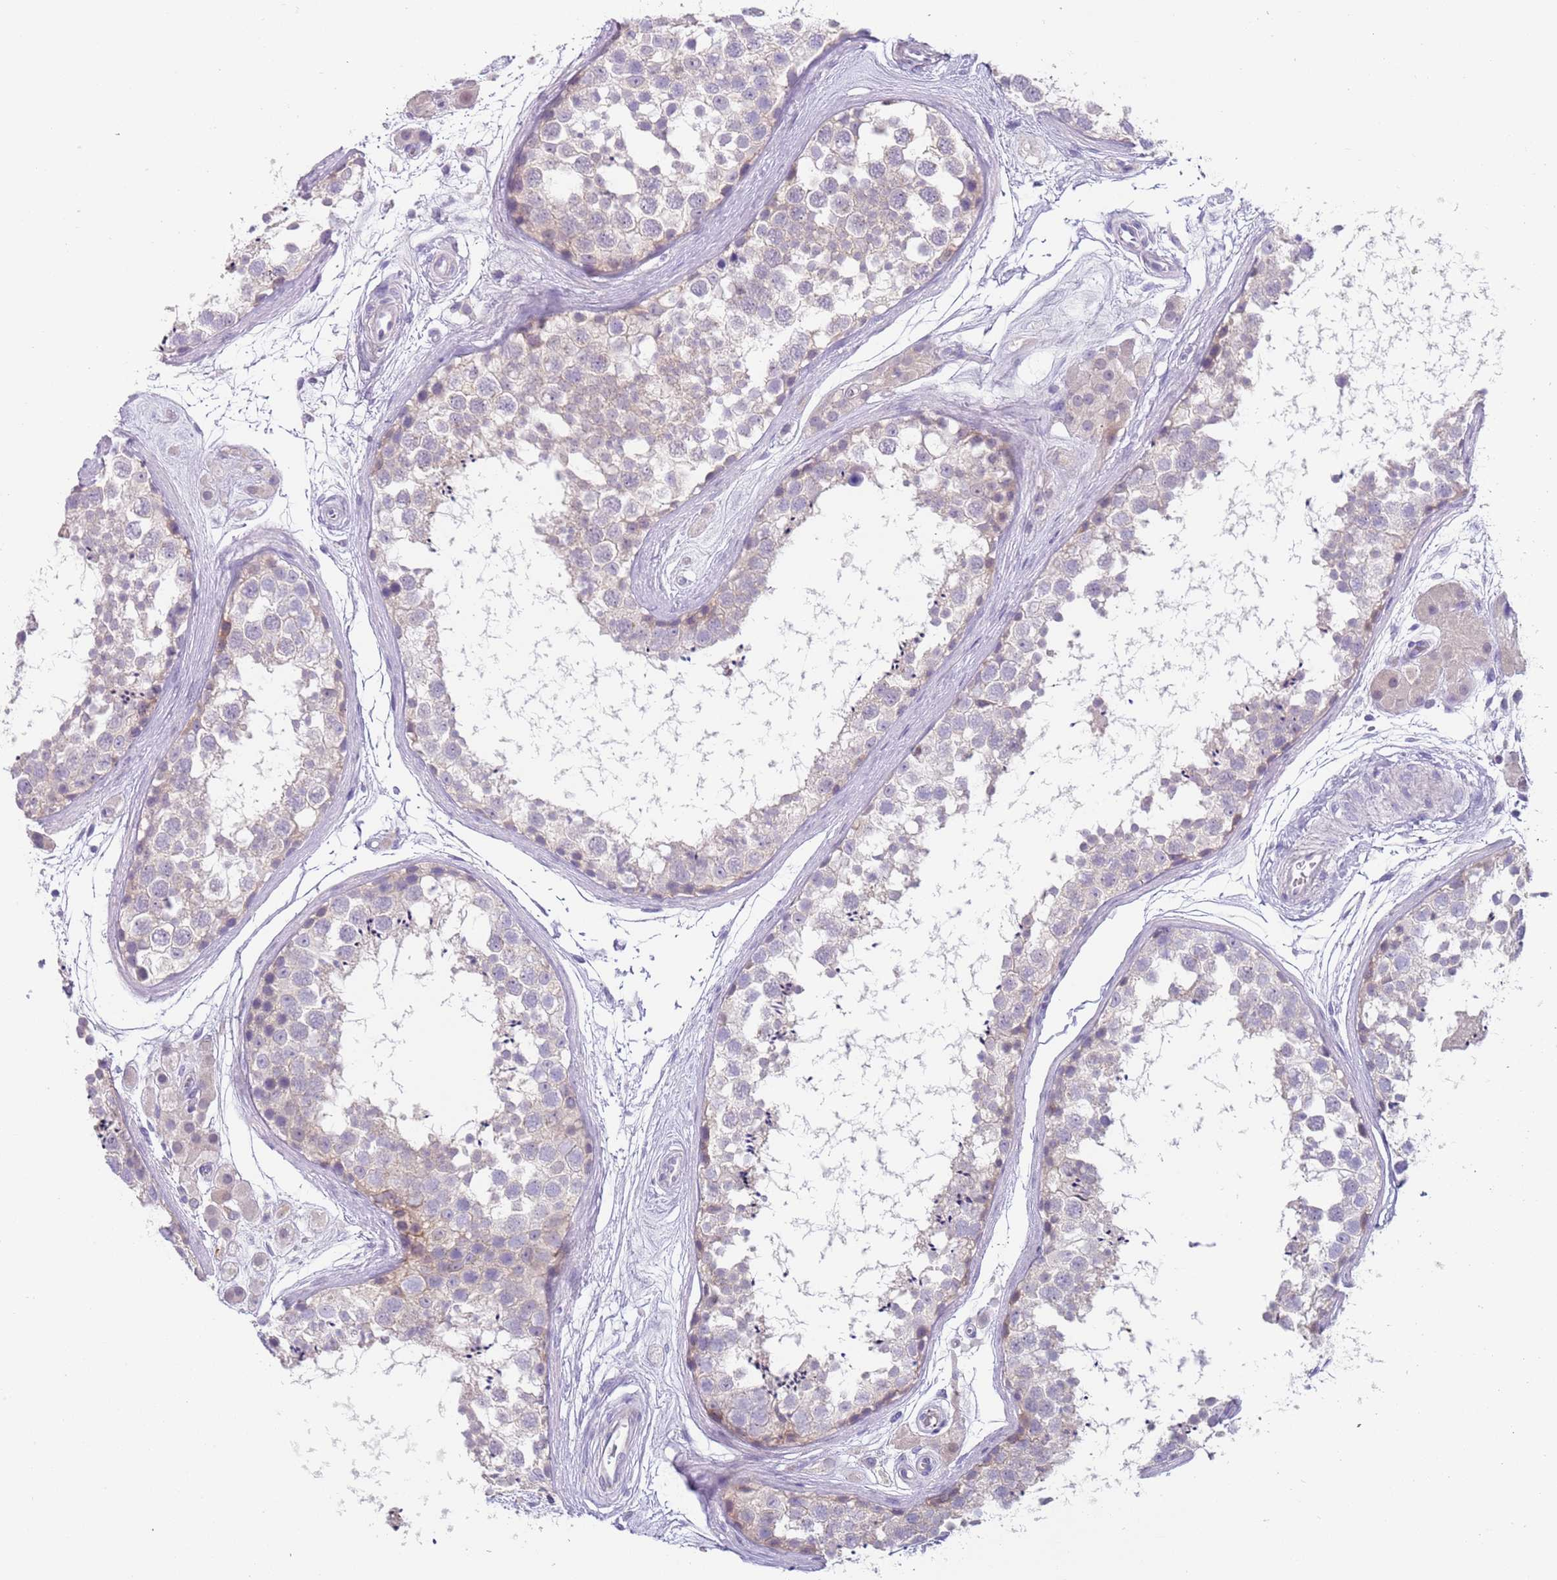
{"staining": {"intensity": "weak", "quantity": "<25%", "location": "cytoplasmic/membranous"}, "tissue": "testis", "cell_type": "Cells in seminiferous ducts", "image_type": "normal", "snomed": [{"axis": "morphology", "description": "Normal tissue, NOS"}, {"axis": "topography", "description": "Testis"}], "caption": "The histopathology image reveals no significant positivity in cells in seminiferous ducts of testis.", "gene": "C2CD3", "patient": {"sex": "male", "age": 56}}